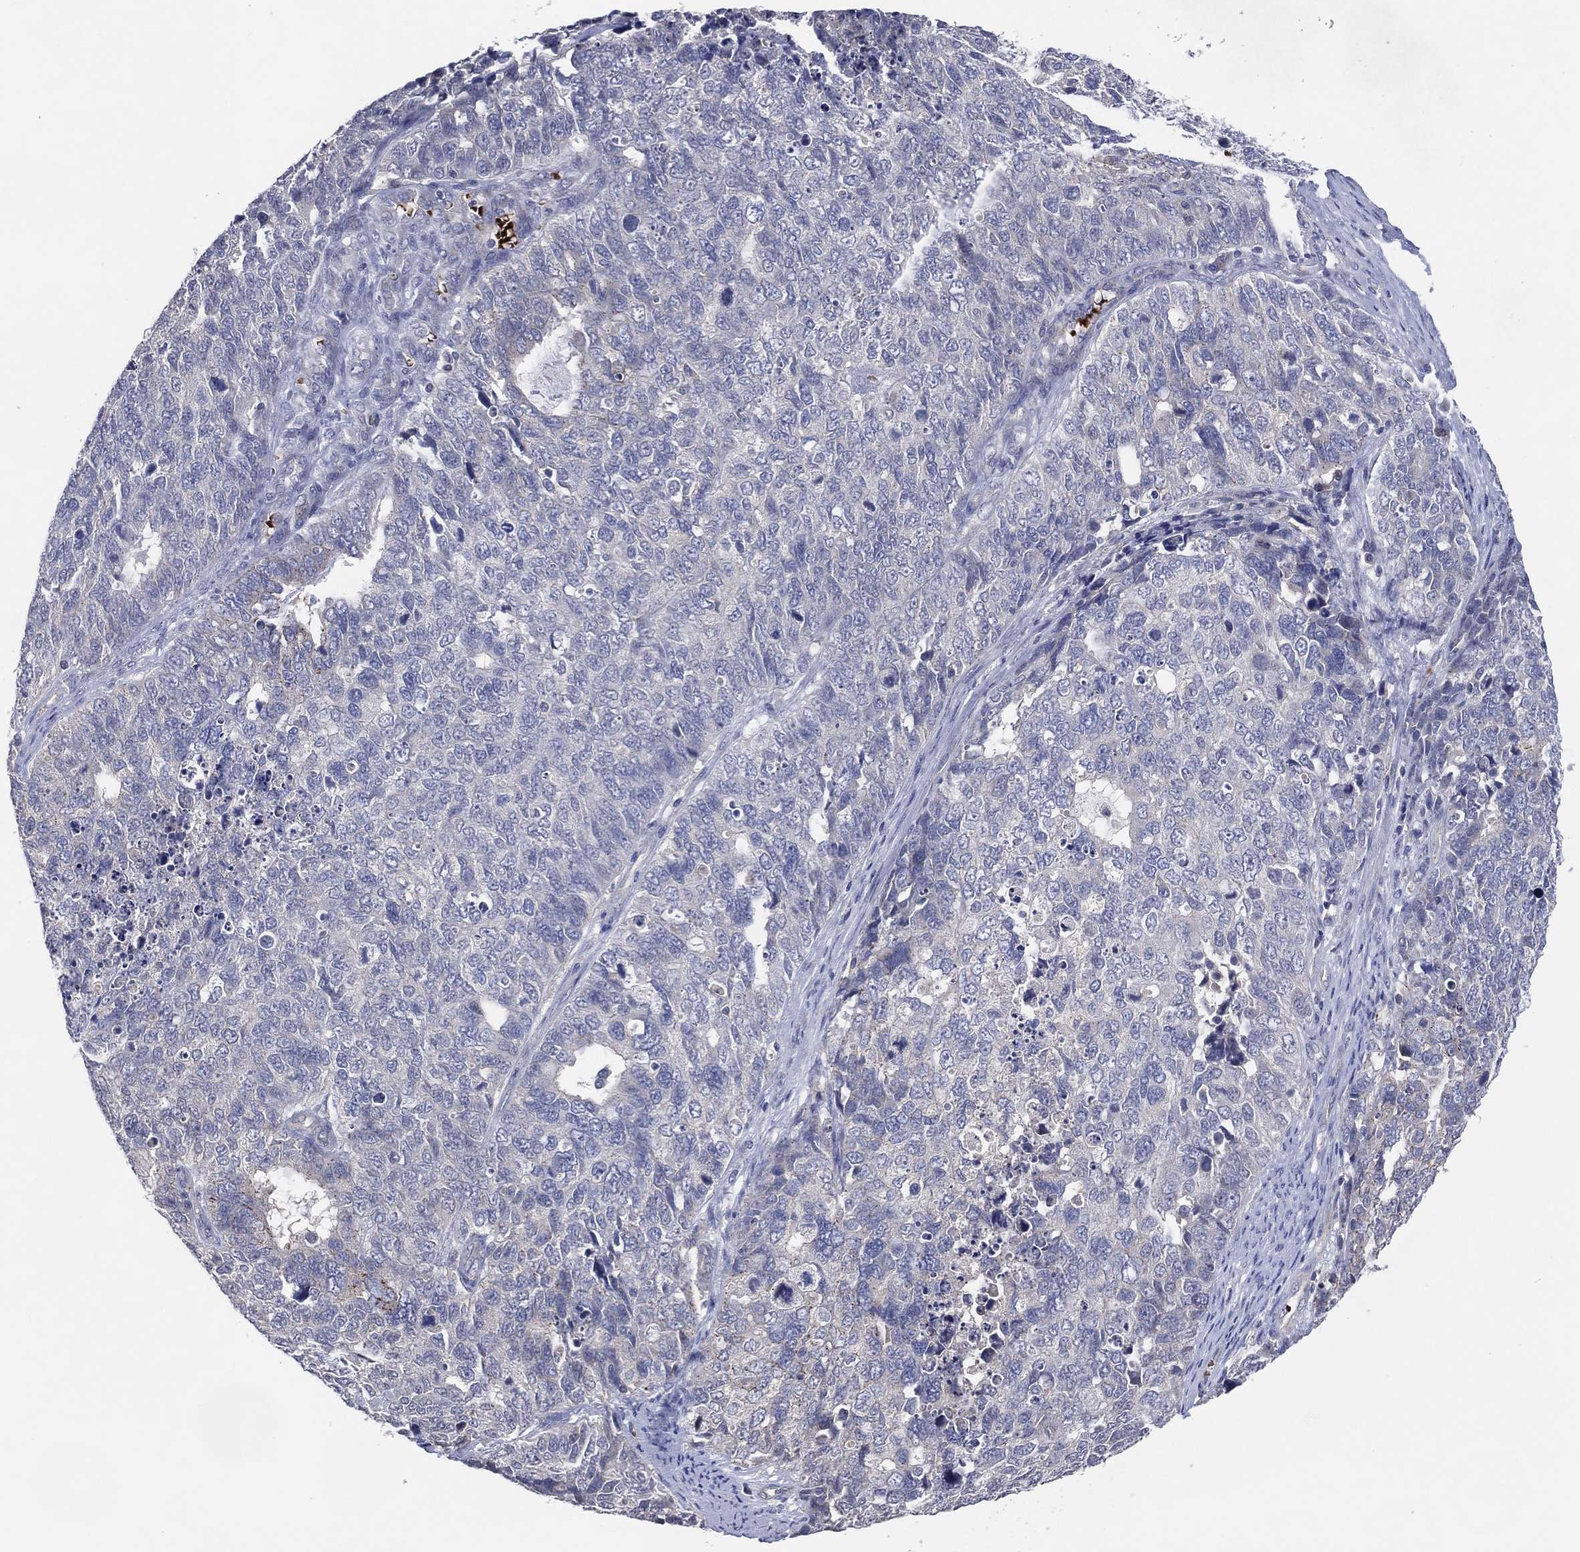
{"staining": {"intensity": "negative", "quantity": "none", "location": "none"}, "tissue": "cervical cancer", "cell_type": "Tumor cells", "image_type": "cancer", "snomed": [{"axis": "morphology", "description": "Squamous cell carcinoma, NOS"}, {"axis": "topography", "description": "Cervix"}], "caption": "Immunohistochemical staining of cervical cancer reveals no significant positivity in tumor cells. The staining was performed using DAB to visualize the protein expression in brown, while the nuclei were stained in blue with hematoxylin (Magnification: 20x).", "gene": "DNAH7", "patient": {"sex": "female", "age": 63}}